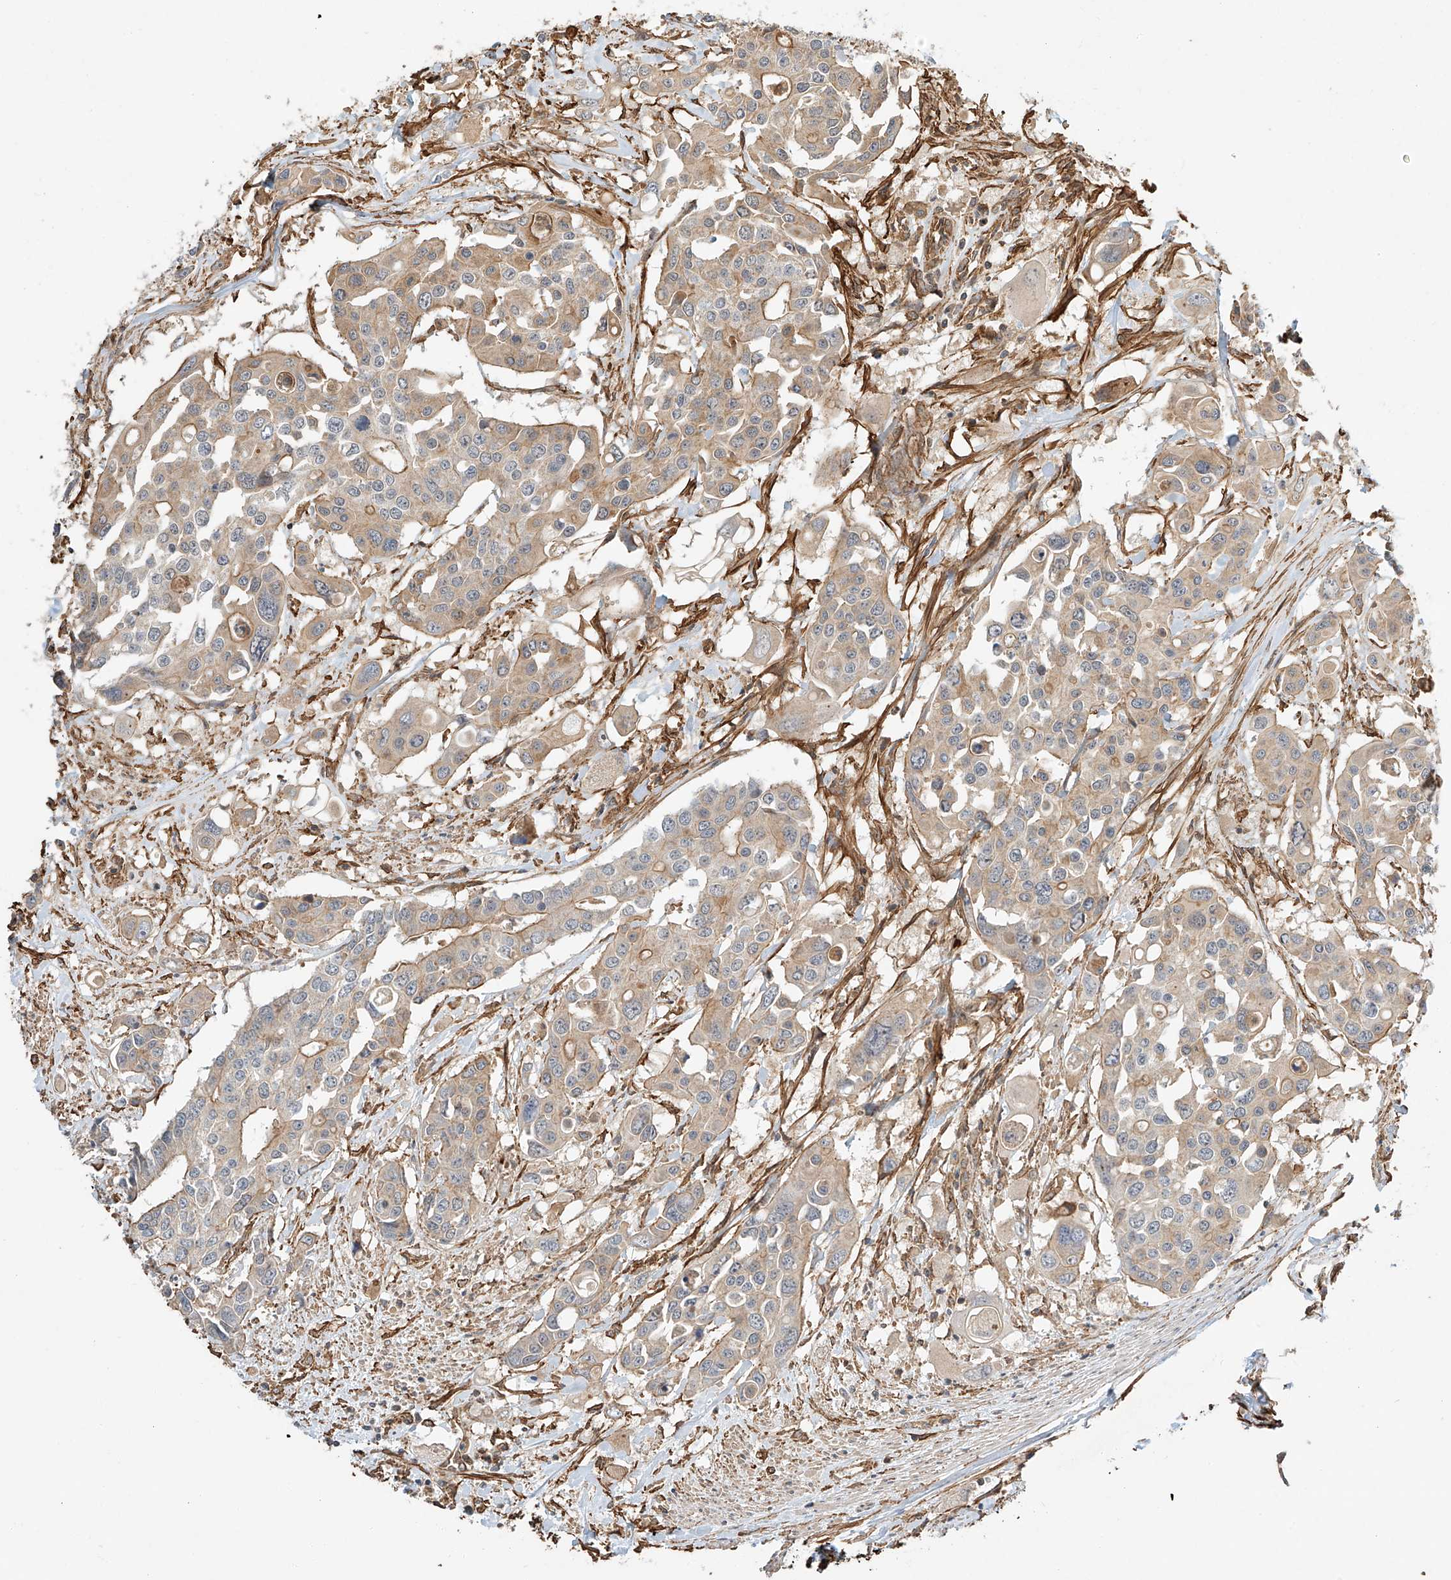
{"staining": {"intensity": "weak", "quantity": "25%-75%", "location": "cytoplasmic/membranous"}, "tissue": "colorectal cancer", "cell_type": "Tumor cells", "image_type": "cancer", "snomed": [{"axis": "morphology", "description": "Adenocarcinoma, NOS"}, {"axis": "topography", "description": "Colon"}], "caption": "The histopathology image shows staining of colorectal adenocarcinoma, revealing weak cytoplasmic/membranous protein staining (brown color) within tumor cells. (IHC, brightfield microscopy, high magnification).", "gene": "CSMD3", "patient": {"sex": "male", "age": 77}}